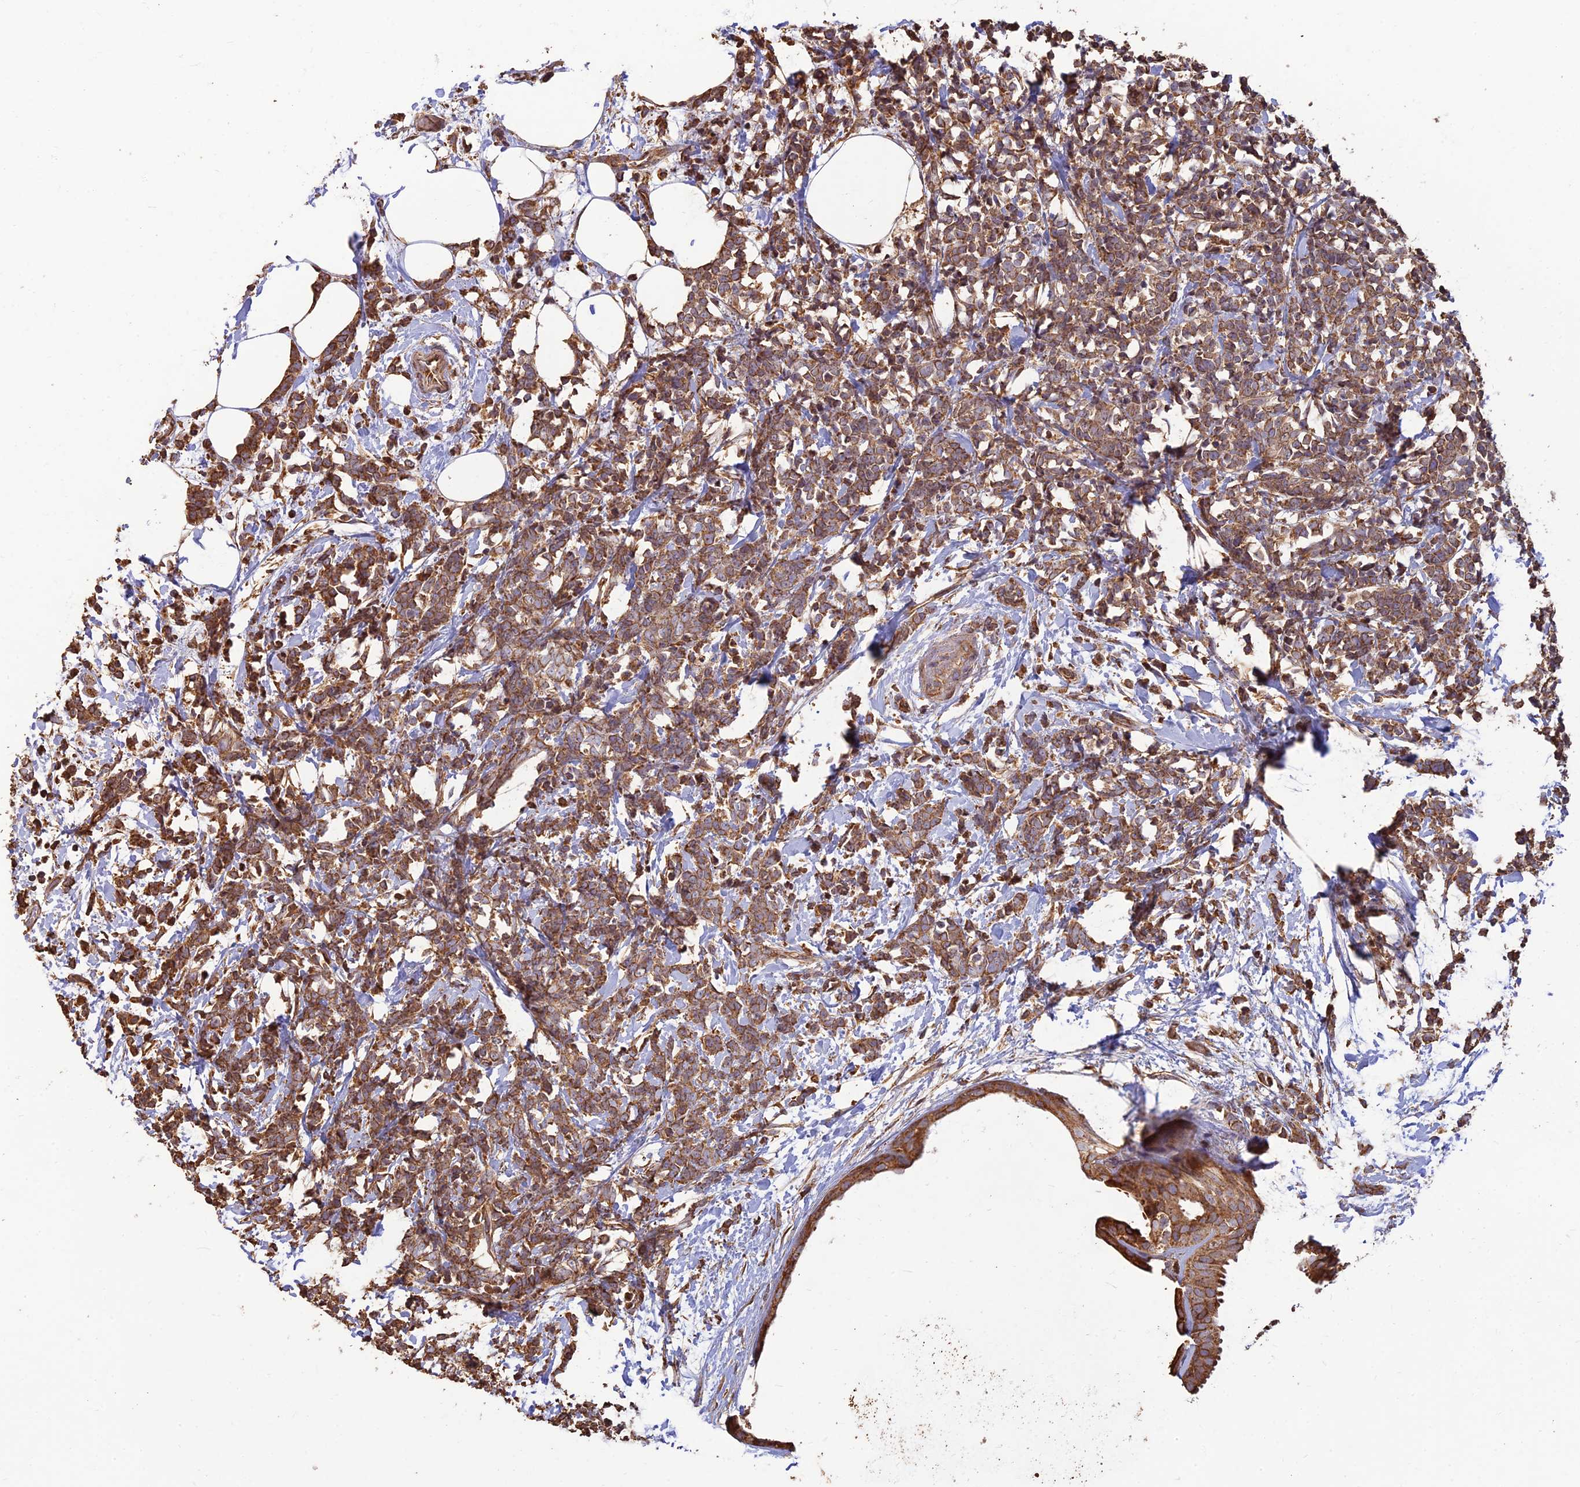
{"staining": {"intensity": "moderate", "quantity": ">75%", "location": "cytoplasmic/membranous"}, "tissue": "breast cancer", "cell_type": "Tumor cells", "image_type": "cancer", "snomed": [{"axis": "morphology", "description": "Lobular carcinoma"}, {"axis": "topography", "description": "Breast"}], "caption": "This is an image of immunohistochemistry staining of breast cancer (lobular carcinoma), which shows moderate expression in the cytoplasmic/membranous of tumor cells.", "gene": "CORO1C", "patient": {"sex": "female", "age": 58}}